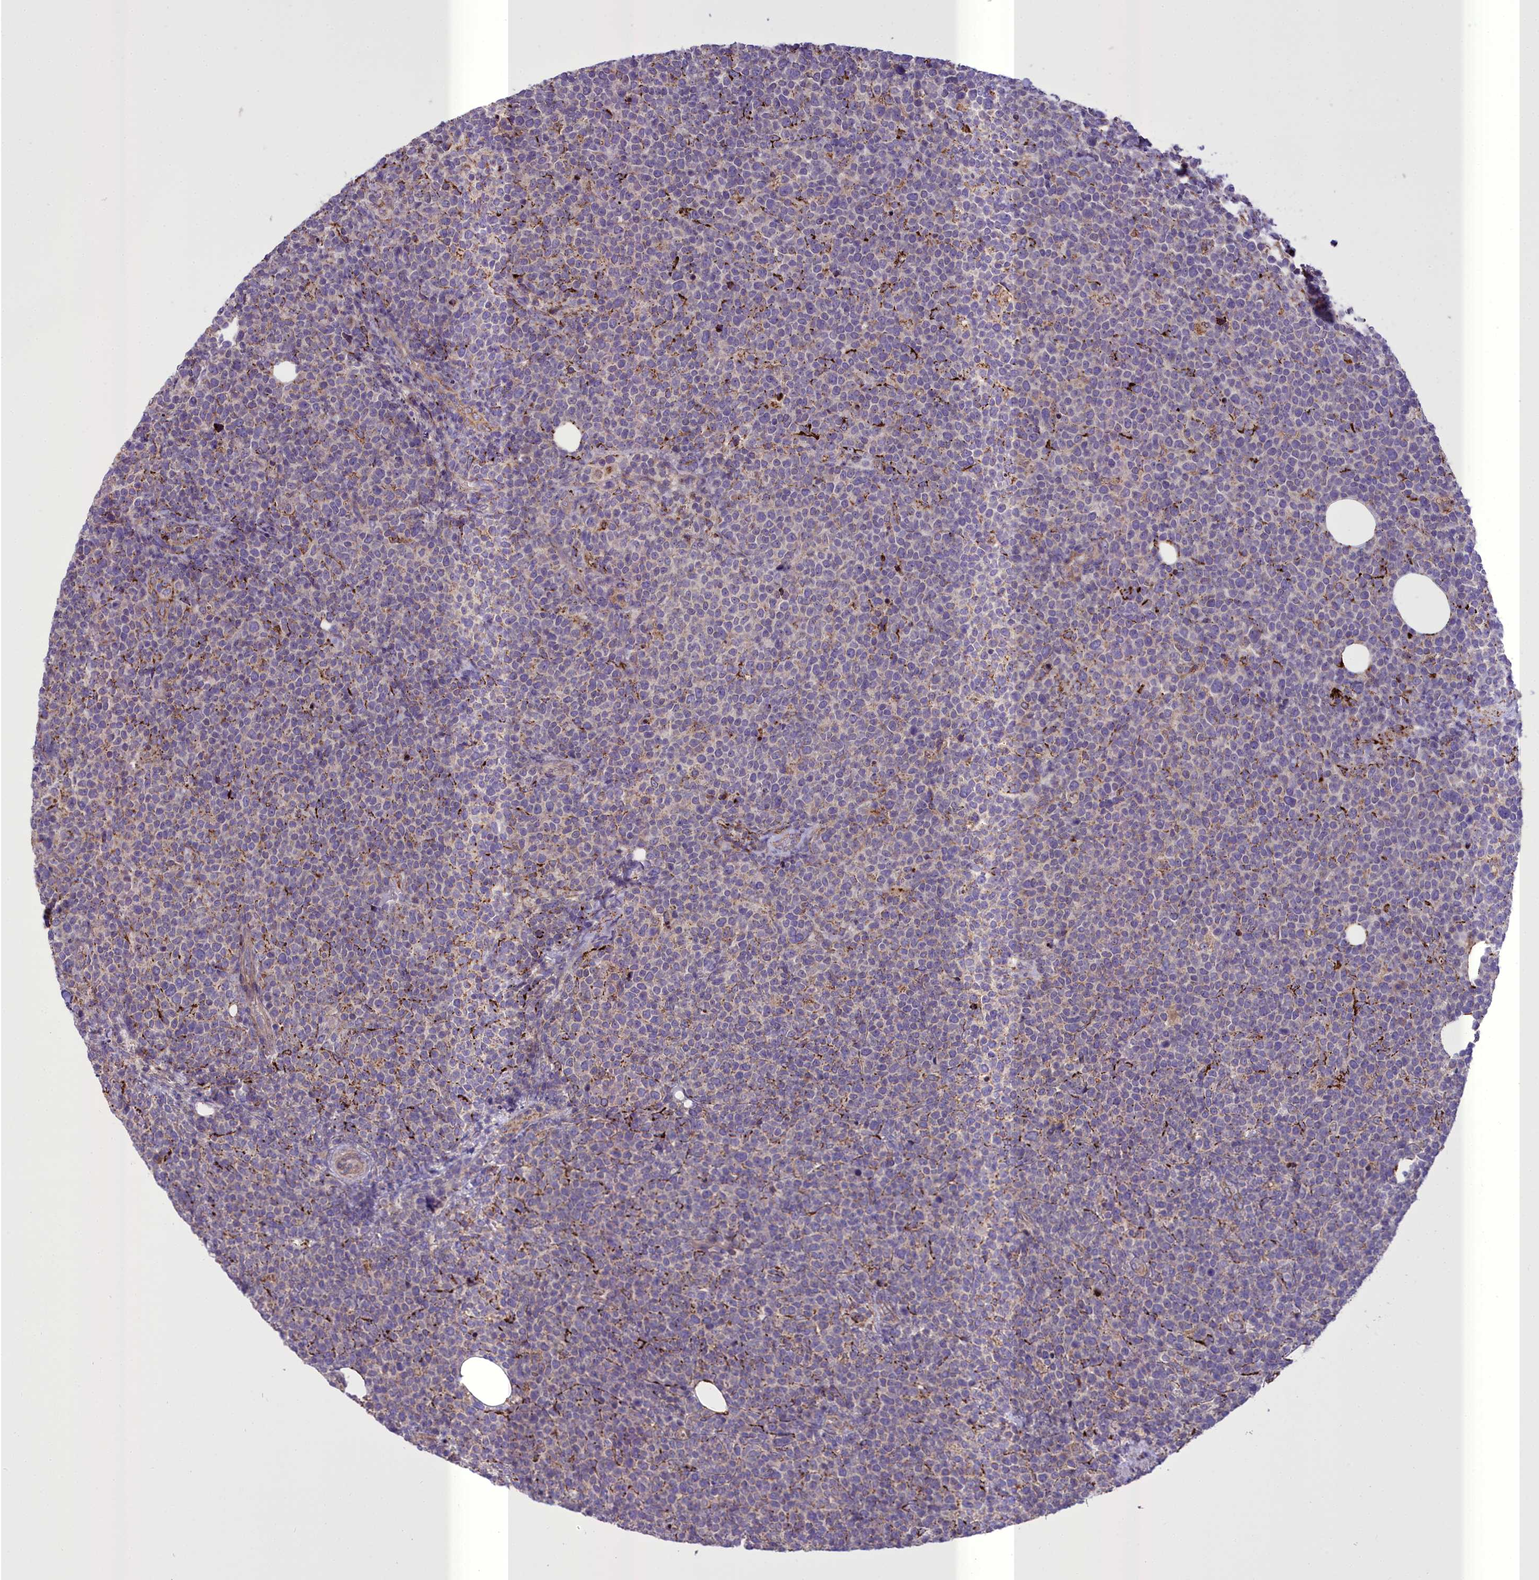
{"staining": {"intensity": "weak", "quantity": "<25%", "location": "cytoplasmic/membranous"}, "tissue": "lymphoma", "cell_type": "Tumor cells", "image_type": "cancer", "snomed": [{"axis": "morphology", "description": "Malignant lymphoma, non-Hodgkin's type, High grade"}, {"axis": "topography", "description": "Lymph node"}], "caption": "The photomicrograph demonstrates no significant positivity in tumor cells of high-grade malignant lymphoma, non-Hodgkin's type. (DAB immunohistochemistry visualized using brightfield microscopy, high magnification).", "gene": "TBC1D24", "patient": {"sex": "male", "age": 61}}